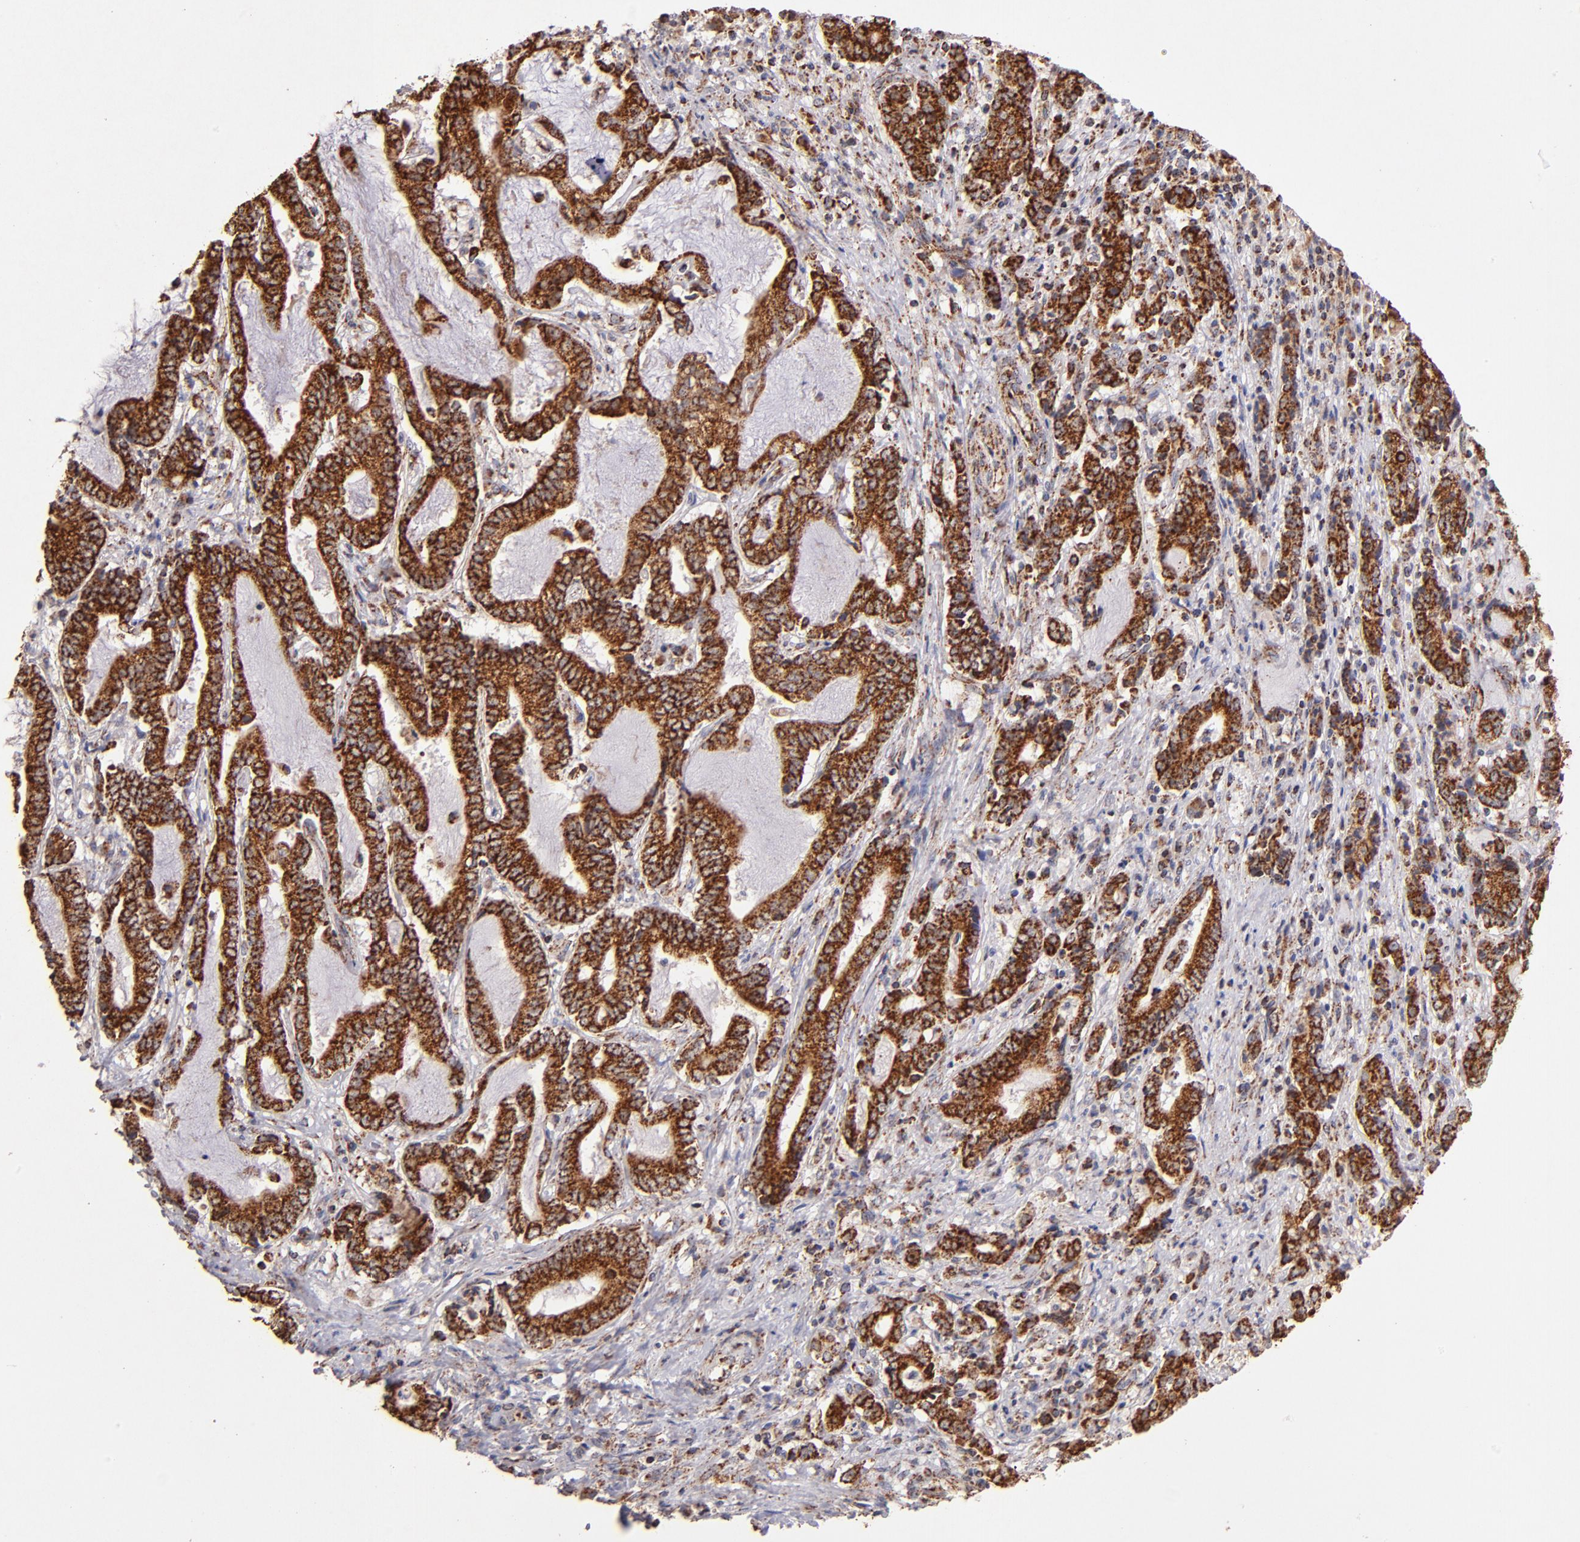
{"staining": {"intensity": "strong", "quantity": ">75%", "location": "cytoplasmic/membranous"}, "tissue": "liver cancer", "cell_type": "Tumor cells", "image_type": "cancer", "snomed": [{"axis": "morphology", "description": "Cholangiocarcinoma"}, {"axis": "topography", "description": "Liver"}], "caption": "This is a micrograph of immunohistochemistry (IHC) staining of cholangiocarcinoma (liver), which shows strong positivity in the cytoplasmic/membranous of tumor cells.", "gene": "DLST", "patient": {"sex": "male", "age": 57}}